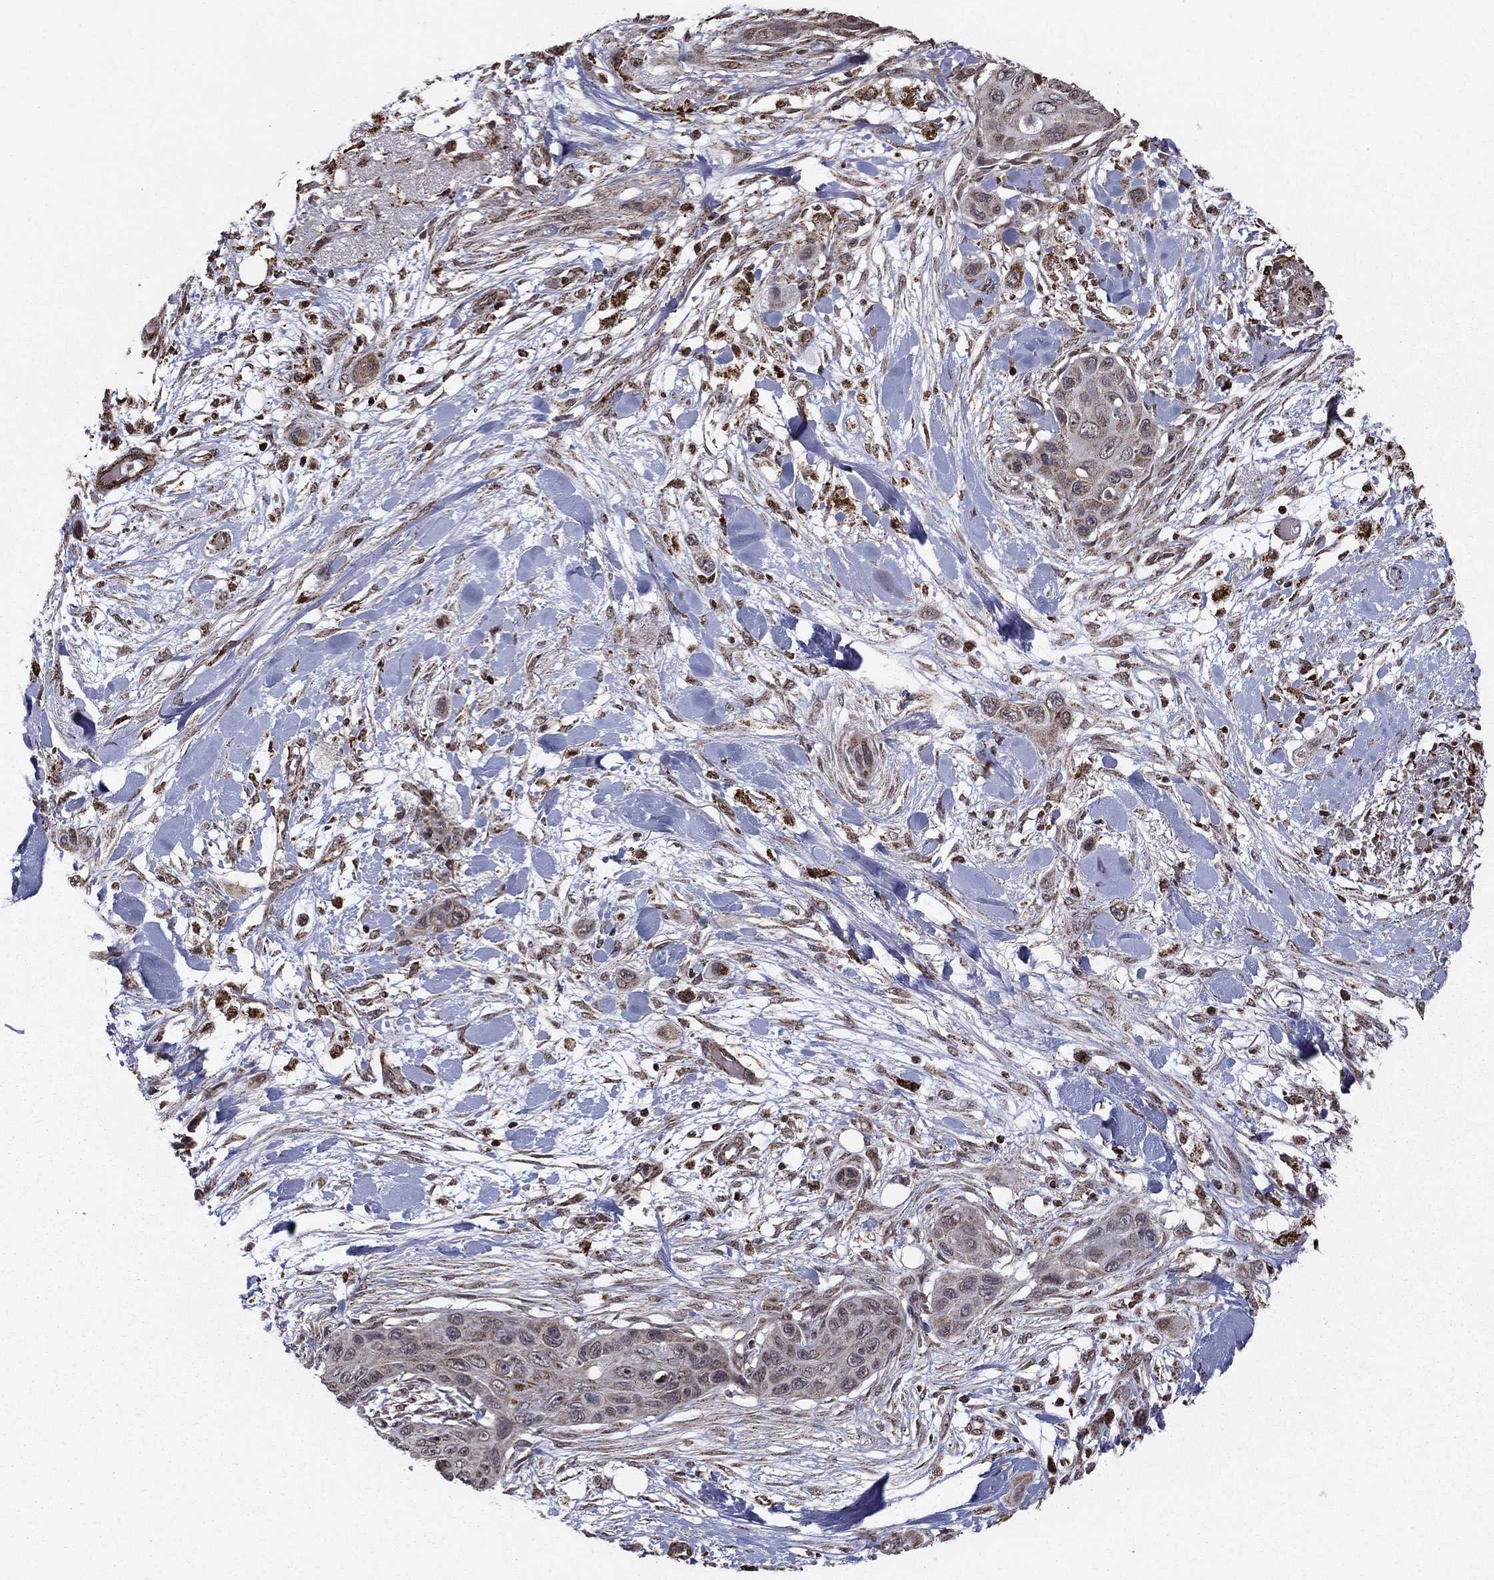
{"staining": {"intensity": "weak", "quantity": "25%-75%", "location": "cytoplasmic/membranous"}, "tissue": "skin cancer", "cell_type": "Tumor cells", "image_type": "cancer", "snomed": [{"axis": "morphology", "description": "Squamous cell carcinoma, NOS"}, {"axis": "topography", "description": "Skin"}], "caption": "Human skin cancer stained for a protein (brown) displays weak cytoplasmic/membranous positive staining in approximately 25%-75% of tumor cells.", "gene": "ACOT13", "patient": {"sex": "male", "age": 79}}